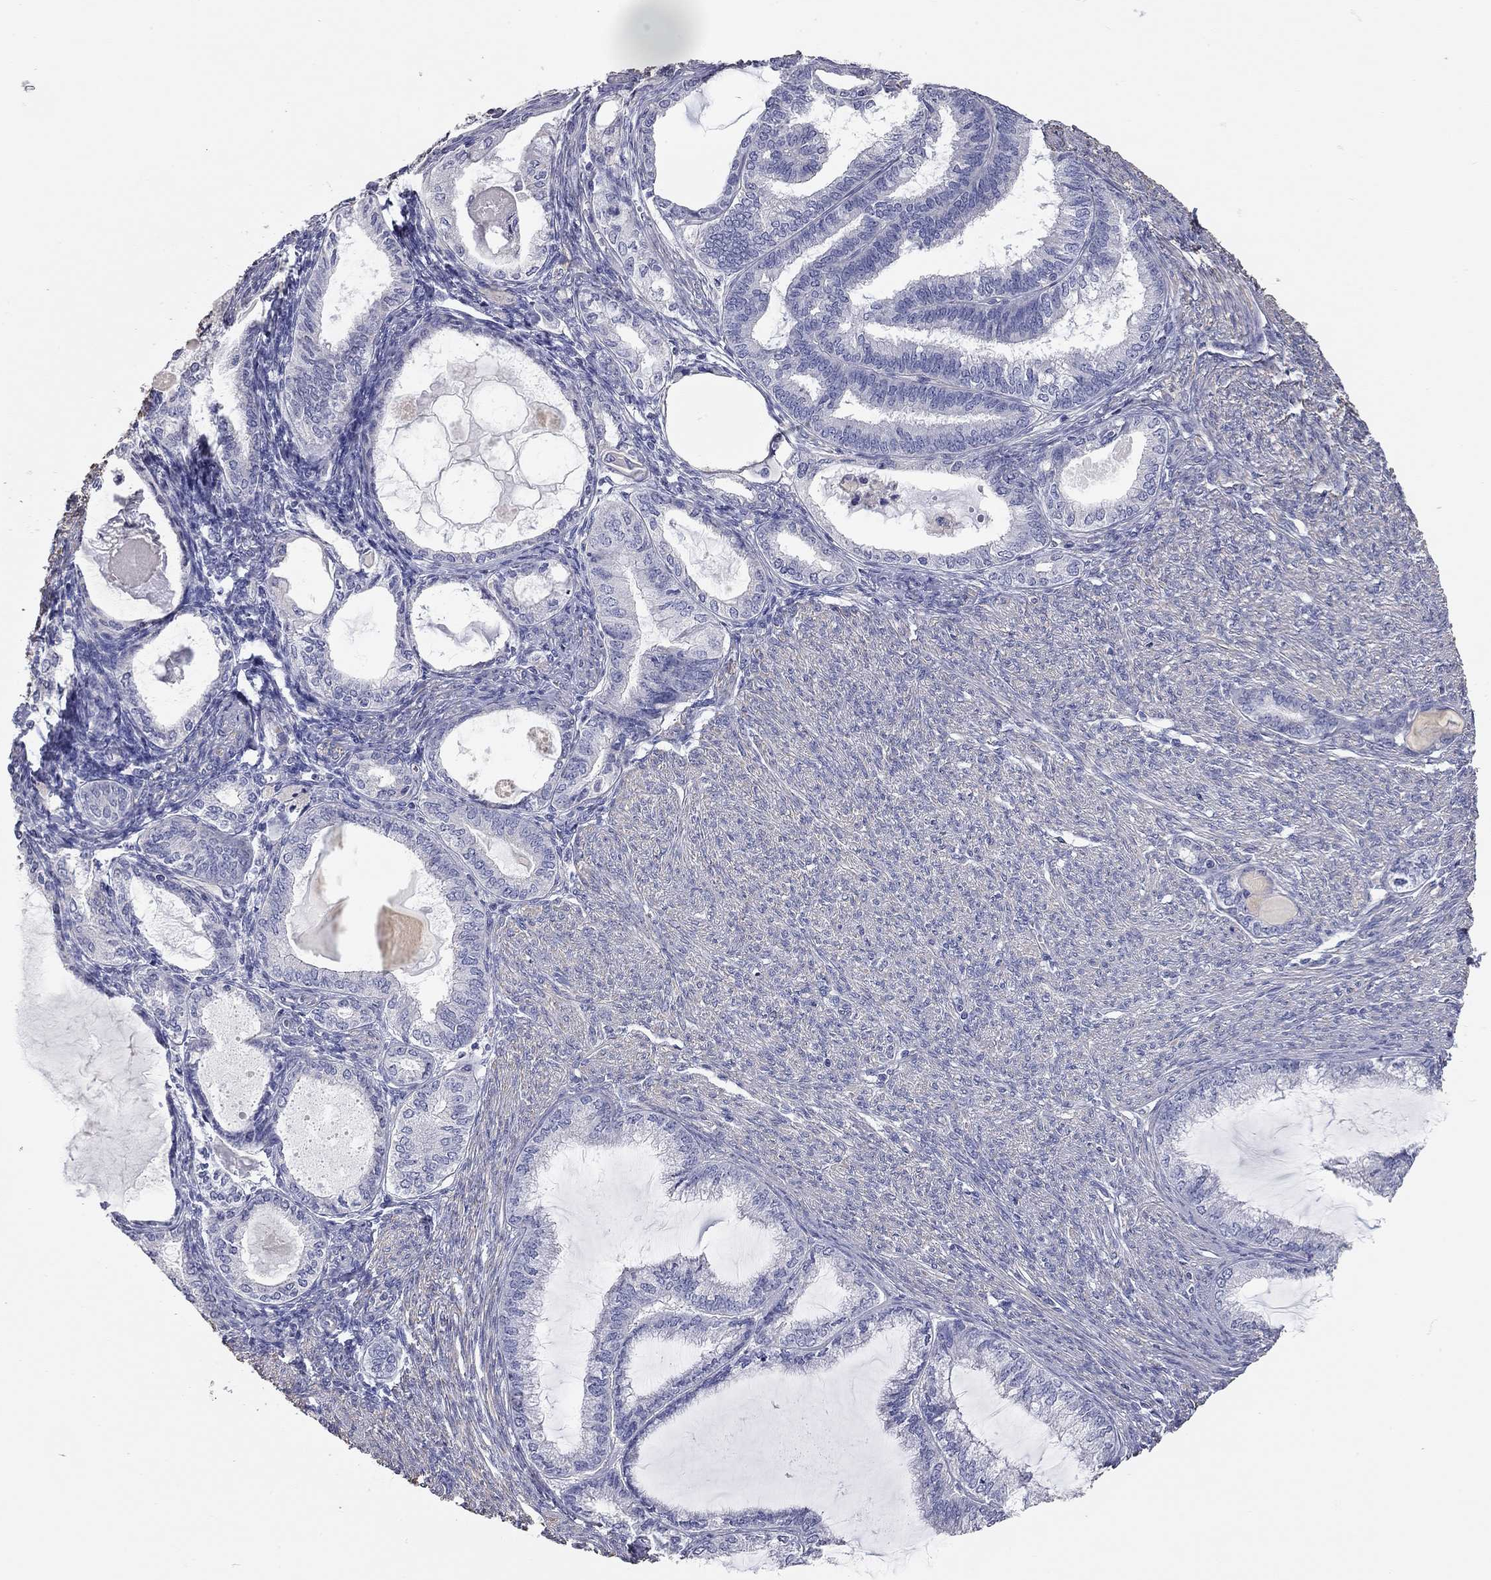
{"staining": {"intensity": "negative", "quantity": "none", "location": "none"}, "tissue": "endometrial cancer", "cell_type": "Tumor cells", "image_type": "cancer", "snomed": [{"axis": "morphology", "description": "Adenocarcinoma, NOS"}, {"axis": "topography", "description": "Endometrium"}], "caption": "IHC of human endometrial cancer demonstrates no expression in tumor cells. The staining is performed using DAB (3,3'-diaminobenzidine) brown chromogen with nuclei counter-stained in using hematoxylin.", "gene": "C10orf90", "patient": {"sex": "female", "age": 86}}